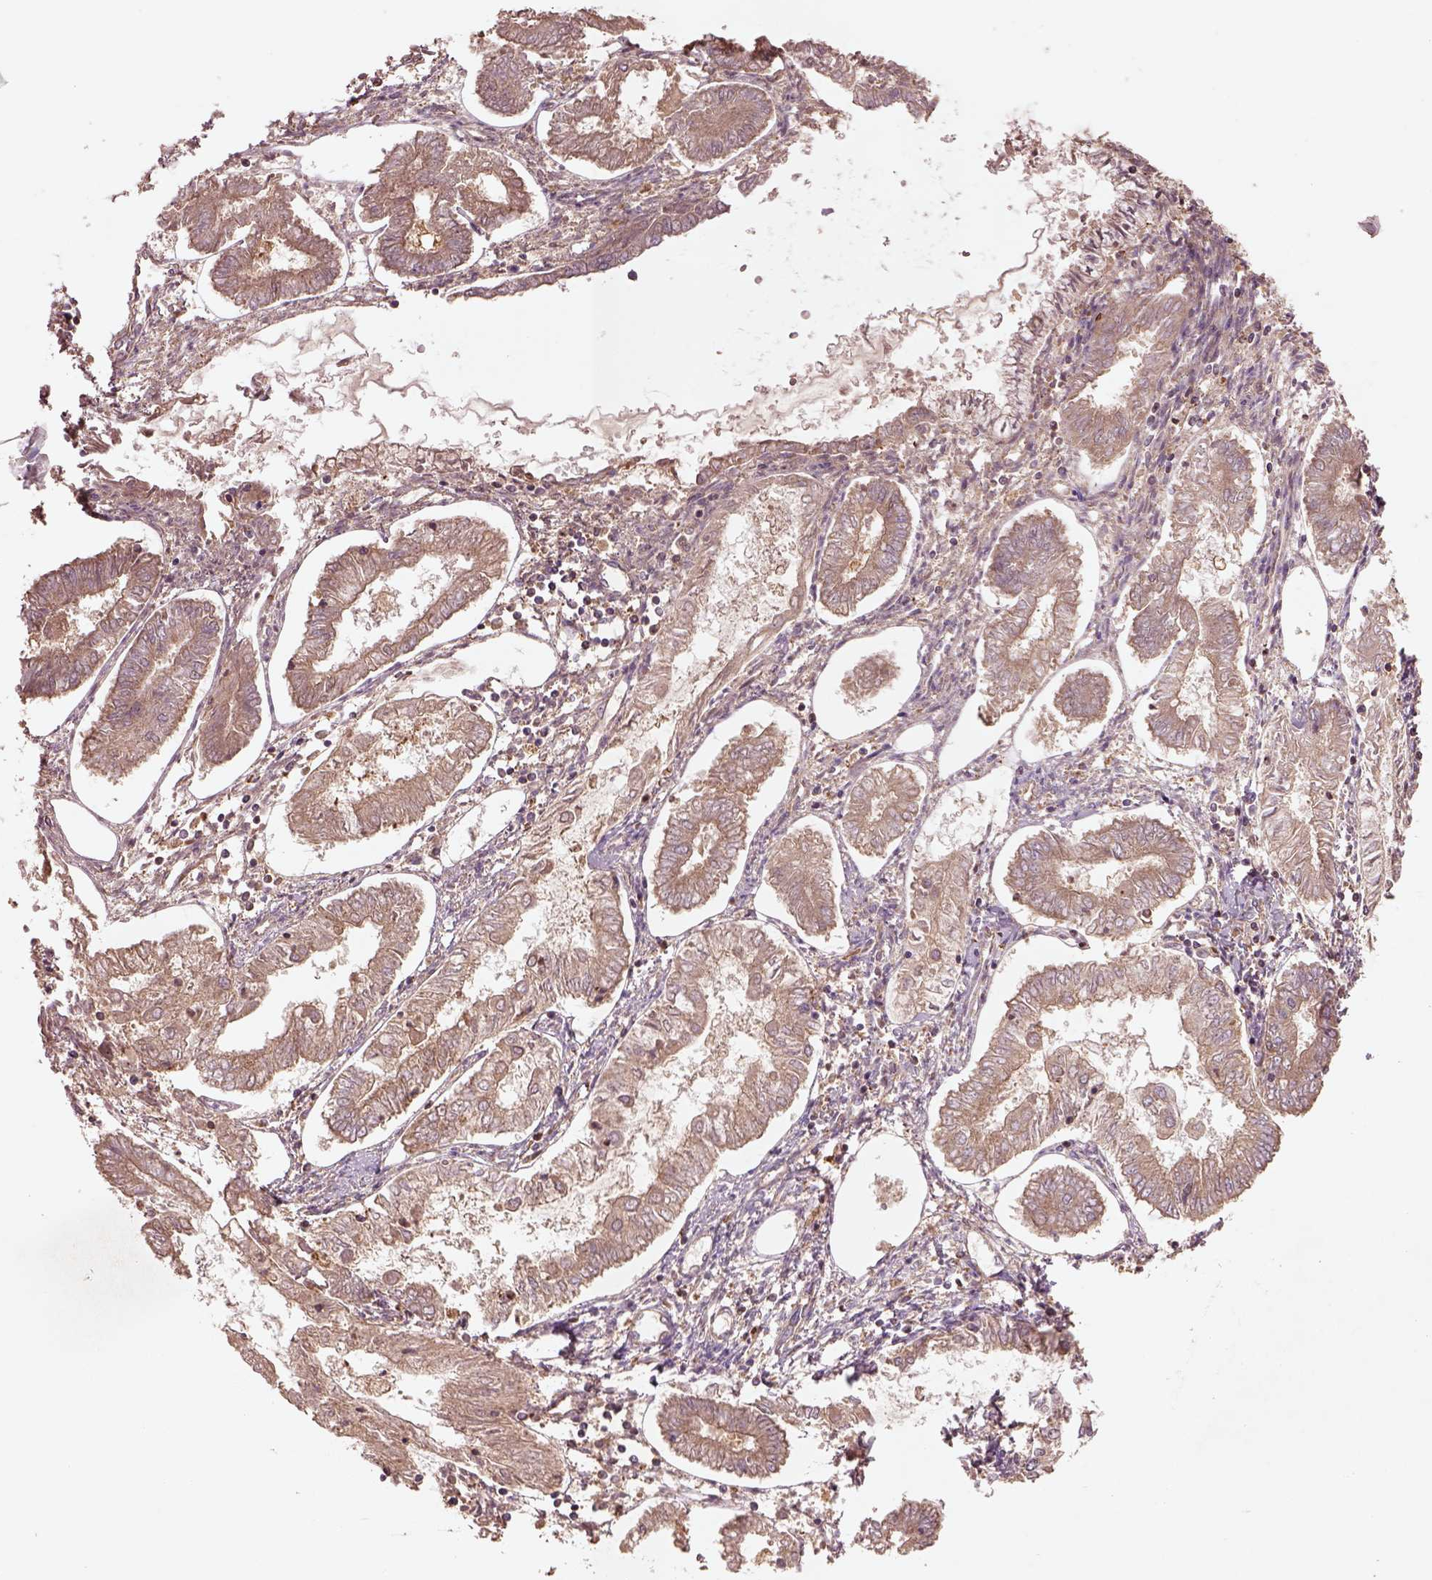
{"staining": {"intensity": "weak", "quantity": ">75%", "location": "cytoplasmic/membranous"}, "tissue": "endometrial cancer", "cell_type": "Tumor cells", "image_type": "cancer", "snomed": [{"axis": "morphology", "description": "Adenocarcinoma, NOS"}, {"axis": "topography", "description": "Endometrium"}], "caption": "Brown immunohistochemical staining in endometrial cancer (adenocarcinoma) shows weak cytoplasmic/membranous positivity in approximately >75% of tumor cells.", "gene": "TRADD", "patient": {"sex": "female", "age": 68}}